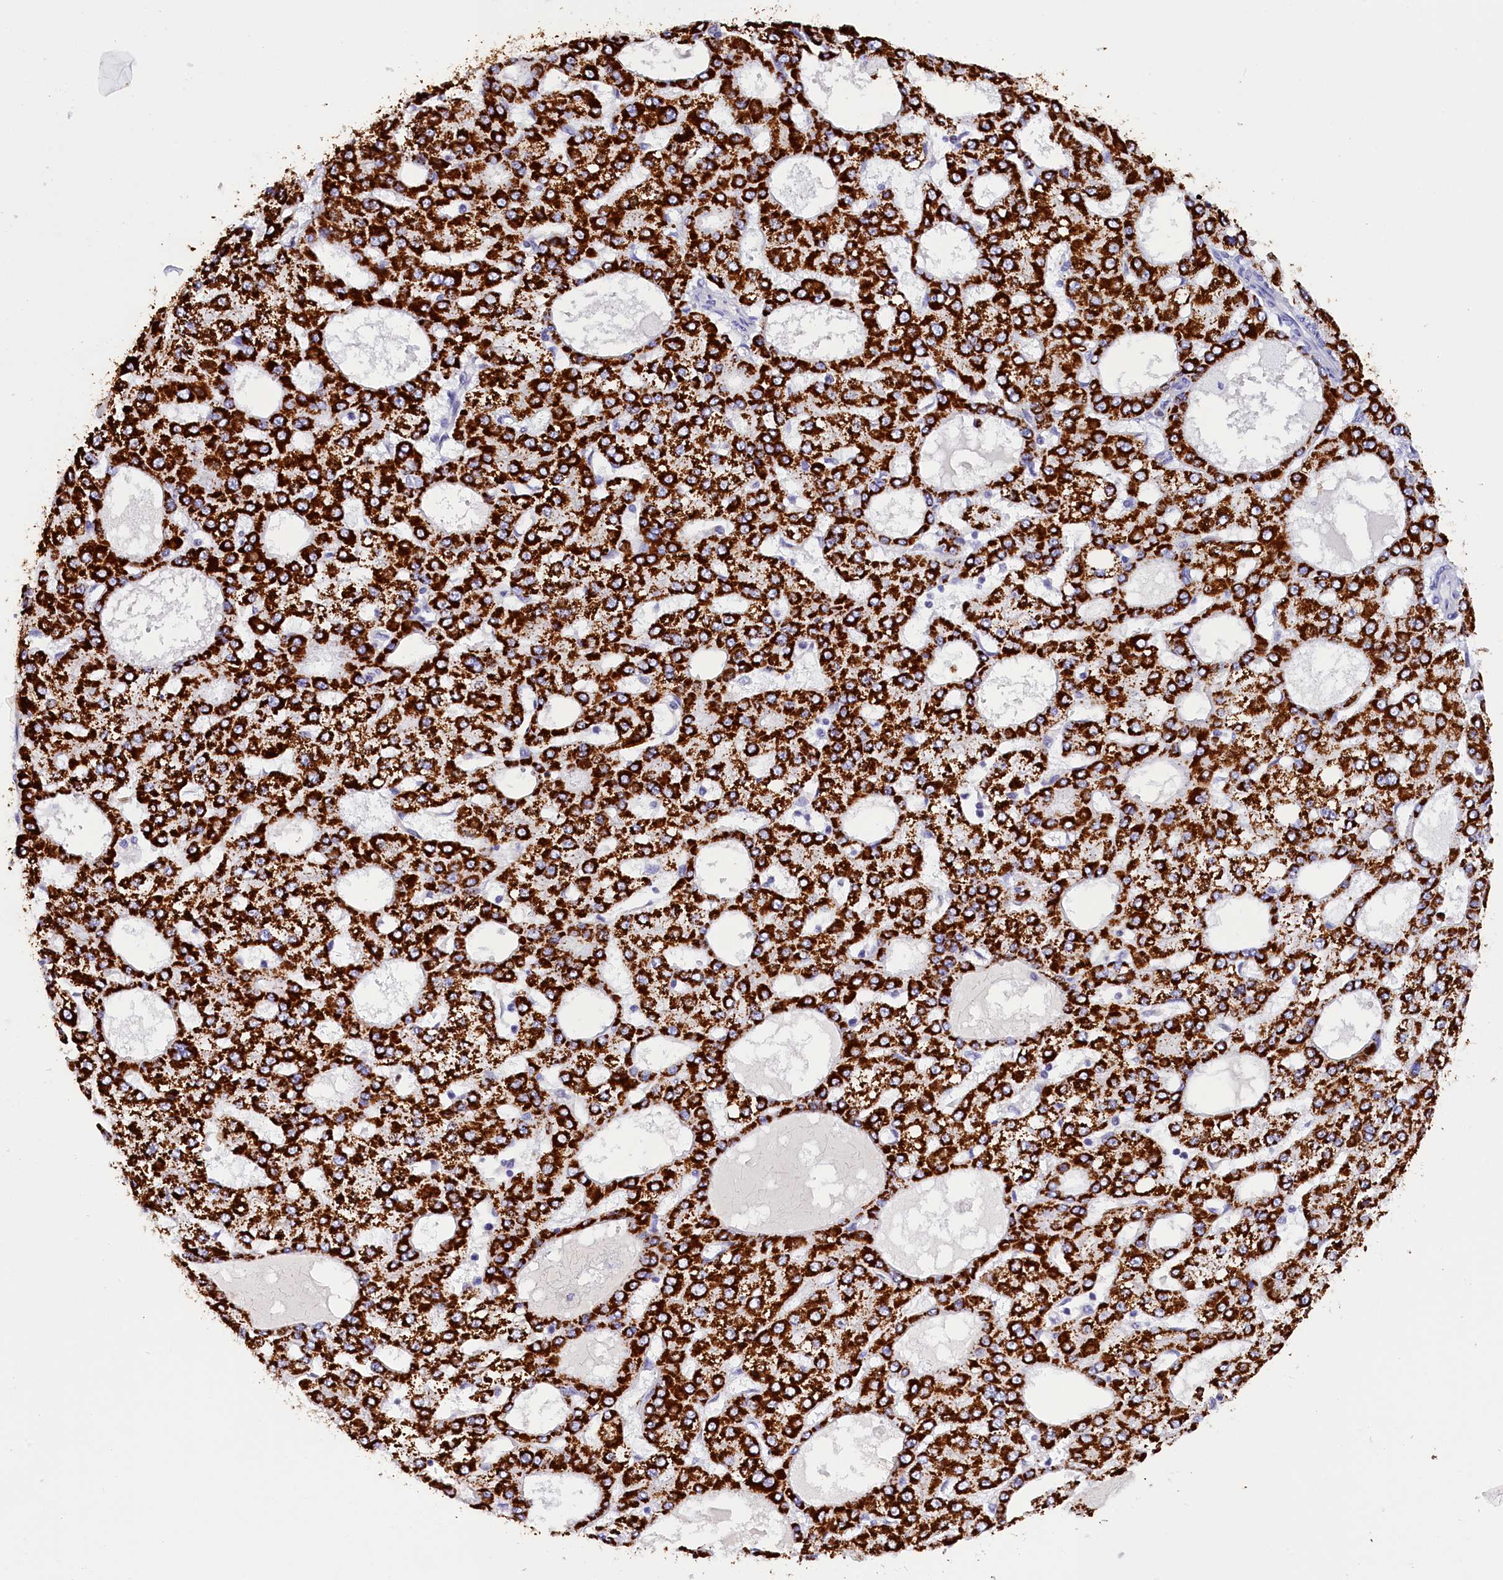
{"staining": {"intensity": "strong", "quantity": ">75%", "location": "cytoplasmic/membranous"}, "tissue": "liver cancer", "cell_type": "Tumor cells", "image_type": "cancer", "snomed": [{"axis": "morphology", "description": "Carcinoma, Hepatocellular, NOS"}, {"axis": "topography", "description": "Liver"}], "caption": "Protein staining of liver cancer (hepatocellular carcinoma) tissue demonstrates strong cytoplasmic/membranous staining in approximately >75% of tumor cells.", "gene": "ABAT", "patient": {"sex": "male", "age": 47}}